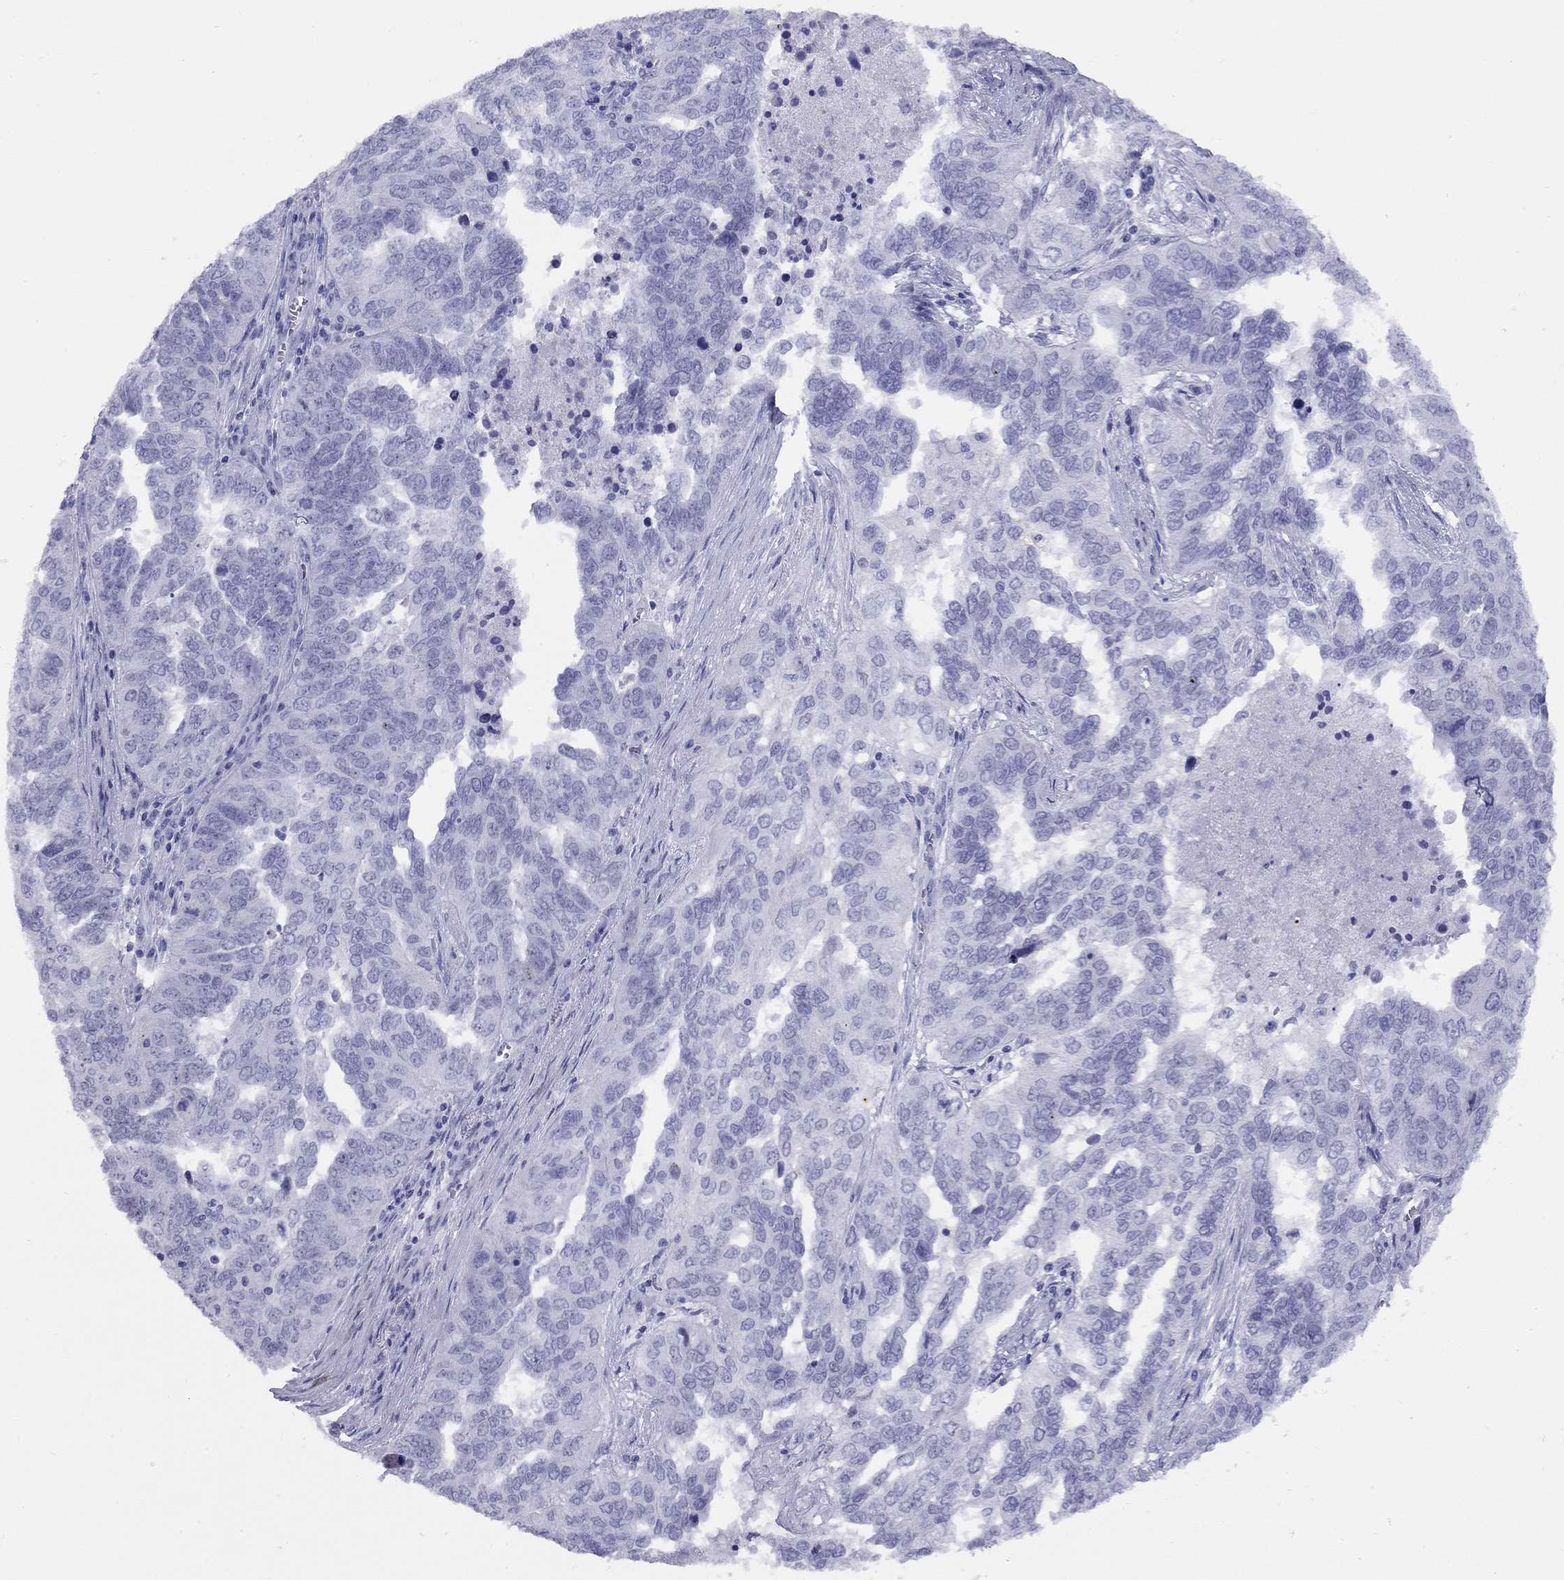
{"staining": {"intensity": "negative", "quantity": "none", "location": "none"}, "tissue": "ovarian cancer", "cell_type": "Tumor cells", "image_type": "cancer", "snomed": [{"axis": "morphology", "description": "Carcinoma, endometroid"}, {"axis": "topography", "description": "Soft tissue"}, {"axis": "topography", "description": "Ovary"}], "caption": "An image of human ovarian cancer is negative for staining in tumor cells.", "gene": "LYAR", "patient": {"sex": "female", "age": 52}}